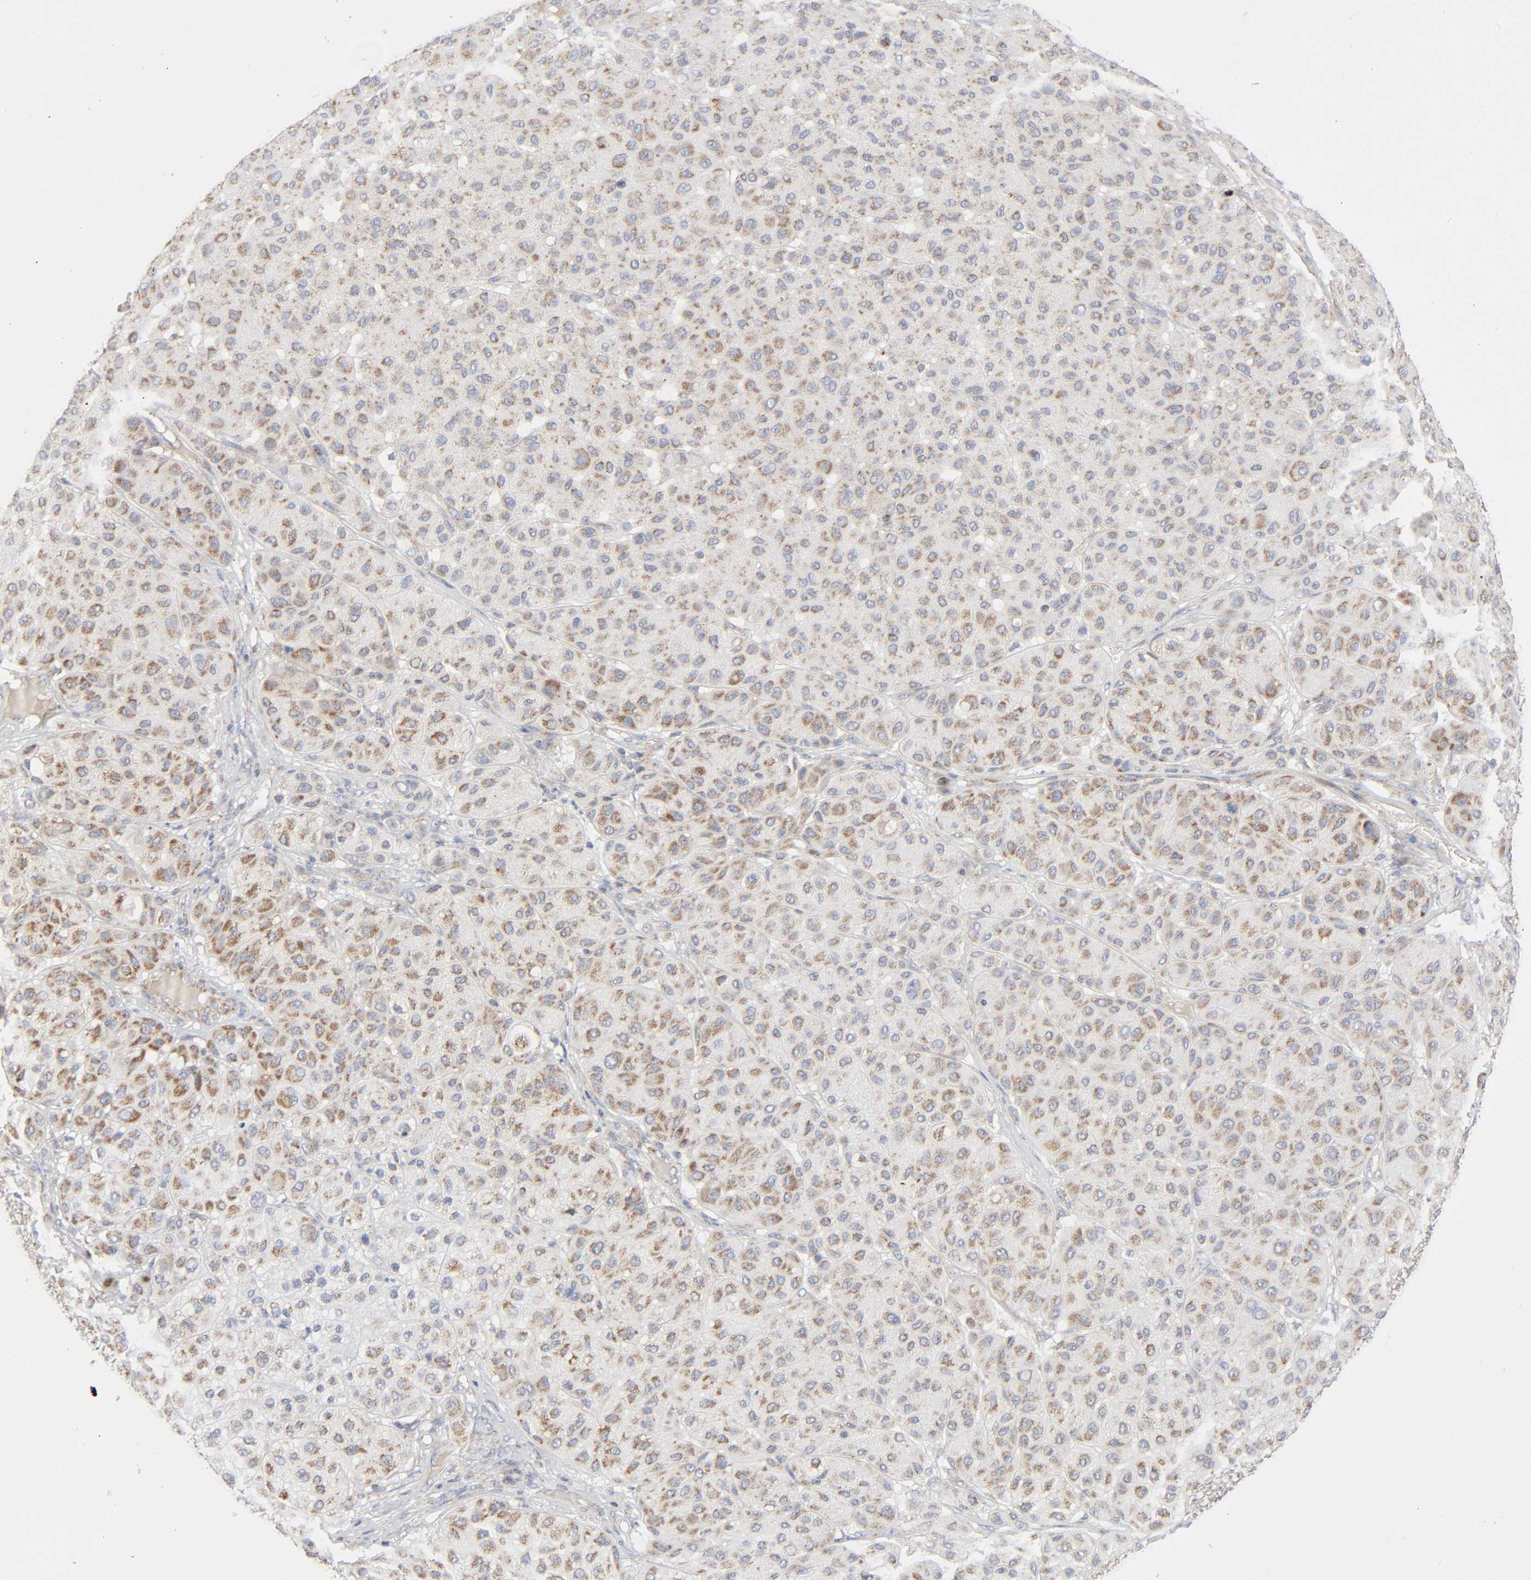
{"staining": {"intensity": "moderate", "quantity": ">75%", "location": "cytoplasmic/membranous"}, "tissue": "melanoma", "cell_type": "Tumor cells", "image_type": "cancer", "snomed": [{"axis": "morphology", "description": "Normal tissue, NOS"}, {"axis": "morphology", "description": "Malignant melanoma, Metastatic site"}, {"axis": "topography", "description": "Skin"}], "caption": "This micrograph reveals IHC staining of melanoma, with medium moderate cytoplasmic/membranous positivity in approximately >75% of tumor cells.", "gene": "SYT16", "patient": {"sex": "male", "age": 41}}